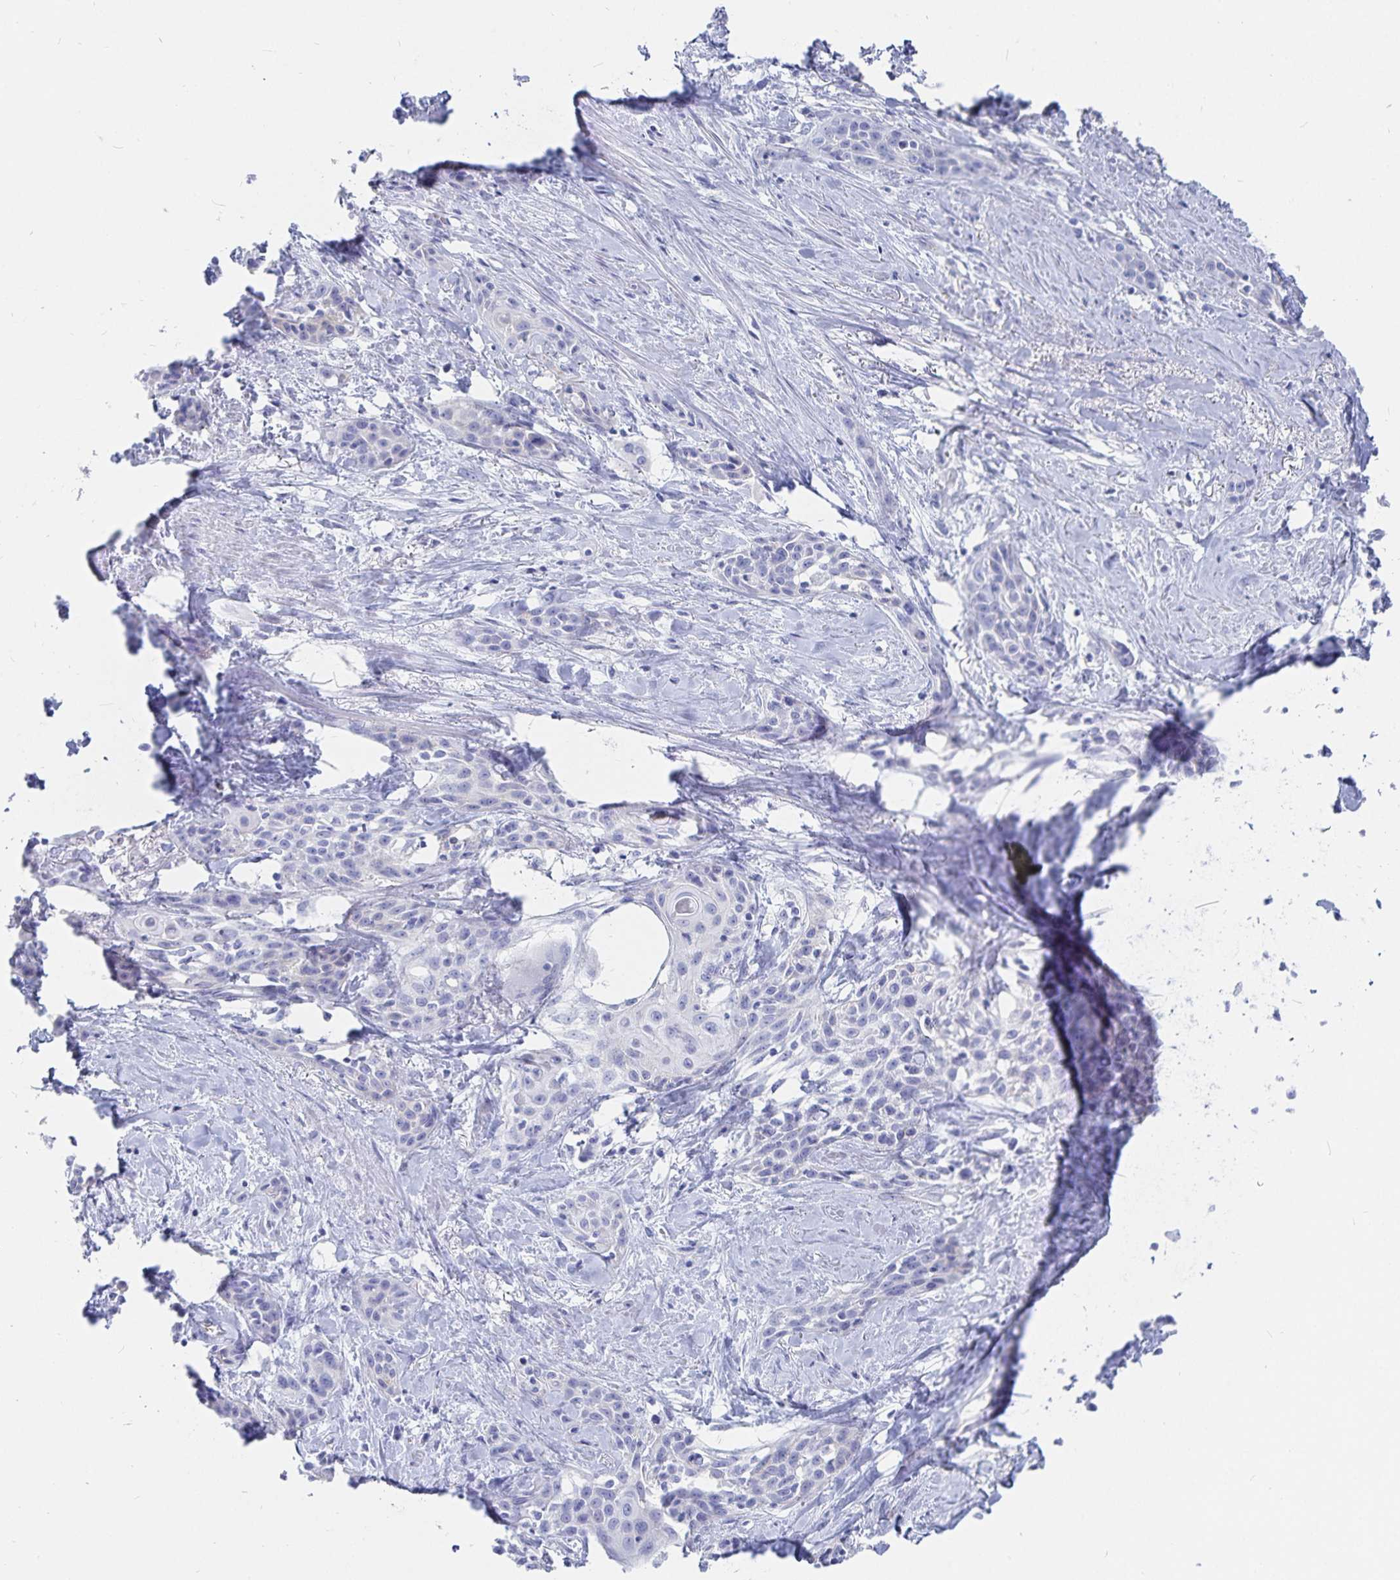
{"staining": {"intensity": "negative", "quantity": "none", "location": "none"}, "tissue": "skin cancer", "cell_type": "Tumor cells", "image_type": "cancer", "snomed": [{"axis": "morphology", "description": "Squamous cell carcinoma, NOS"}, {"axis": "topography", "description": "Skin"}, {"axis": "topography", "description": "Anal"}], "caption": "IHC of squamous cell carcinoma (skin) displays no expression in tumor cells.", "gene": "INSL5", "patient": {"sex": "male", "age": 64}}